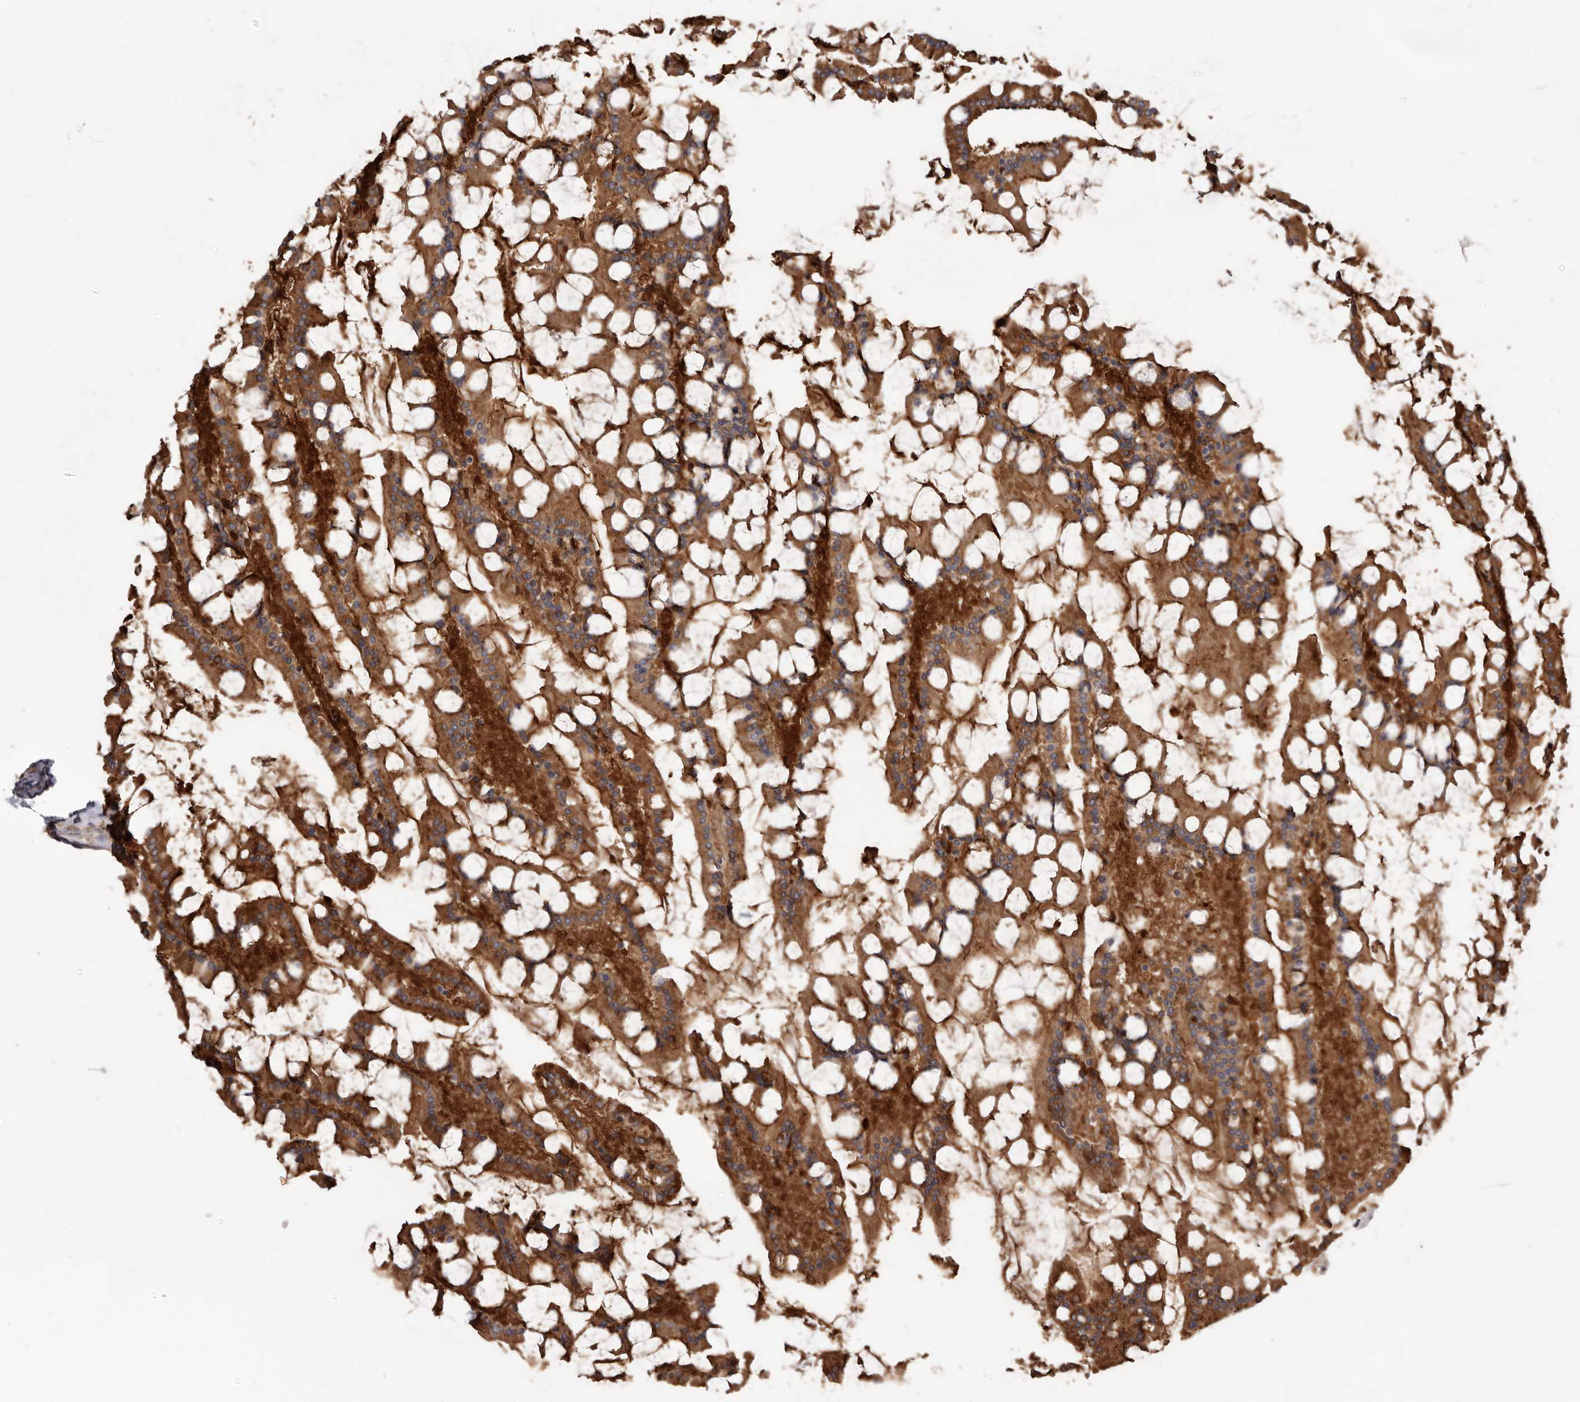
{"staining": {"intensity": "strong", "quantity": ">75%", "location": "cytoplasmic/membranous"}, "tissue": "small intestine", "cell_type": "Glandular cells", "image_type": "normal", "snomed": [{"axis": "morphology", "description": "Normal tissue, NOS"}, {"axis": "topography", "description": "Small intestine"}], "caption": "A high-resolution photomicrograph shows immunohistochemistry staining of unremarkable small intestine, which displays strong cytoplasmic/membranous staining in approximately >75% of glandular cells. Nuclei are stained in blue.", "gene": "TPD52", "patient": {"sex": "male", "age": 41}}